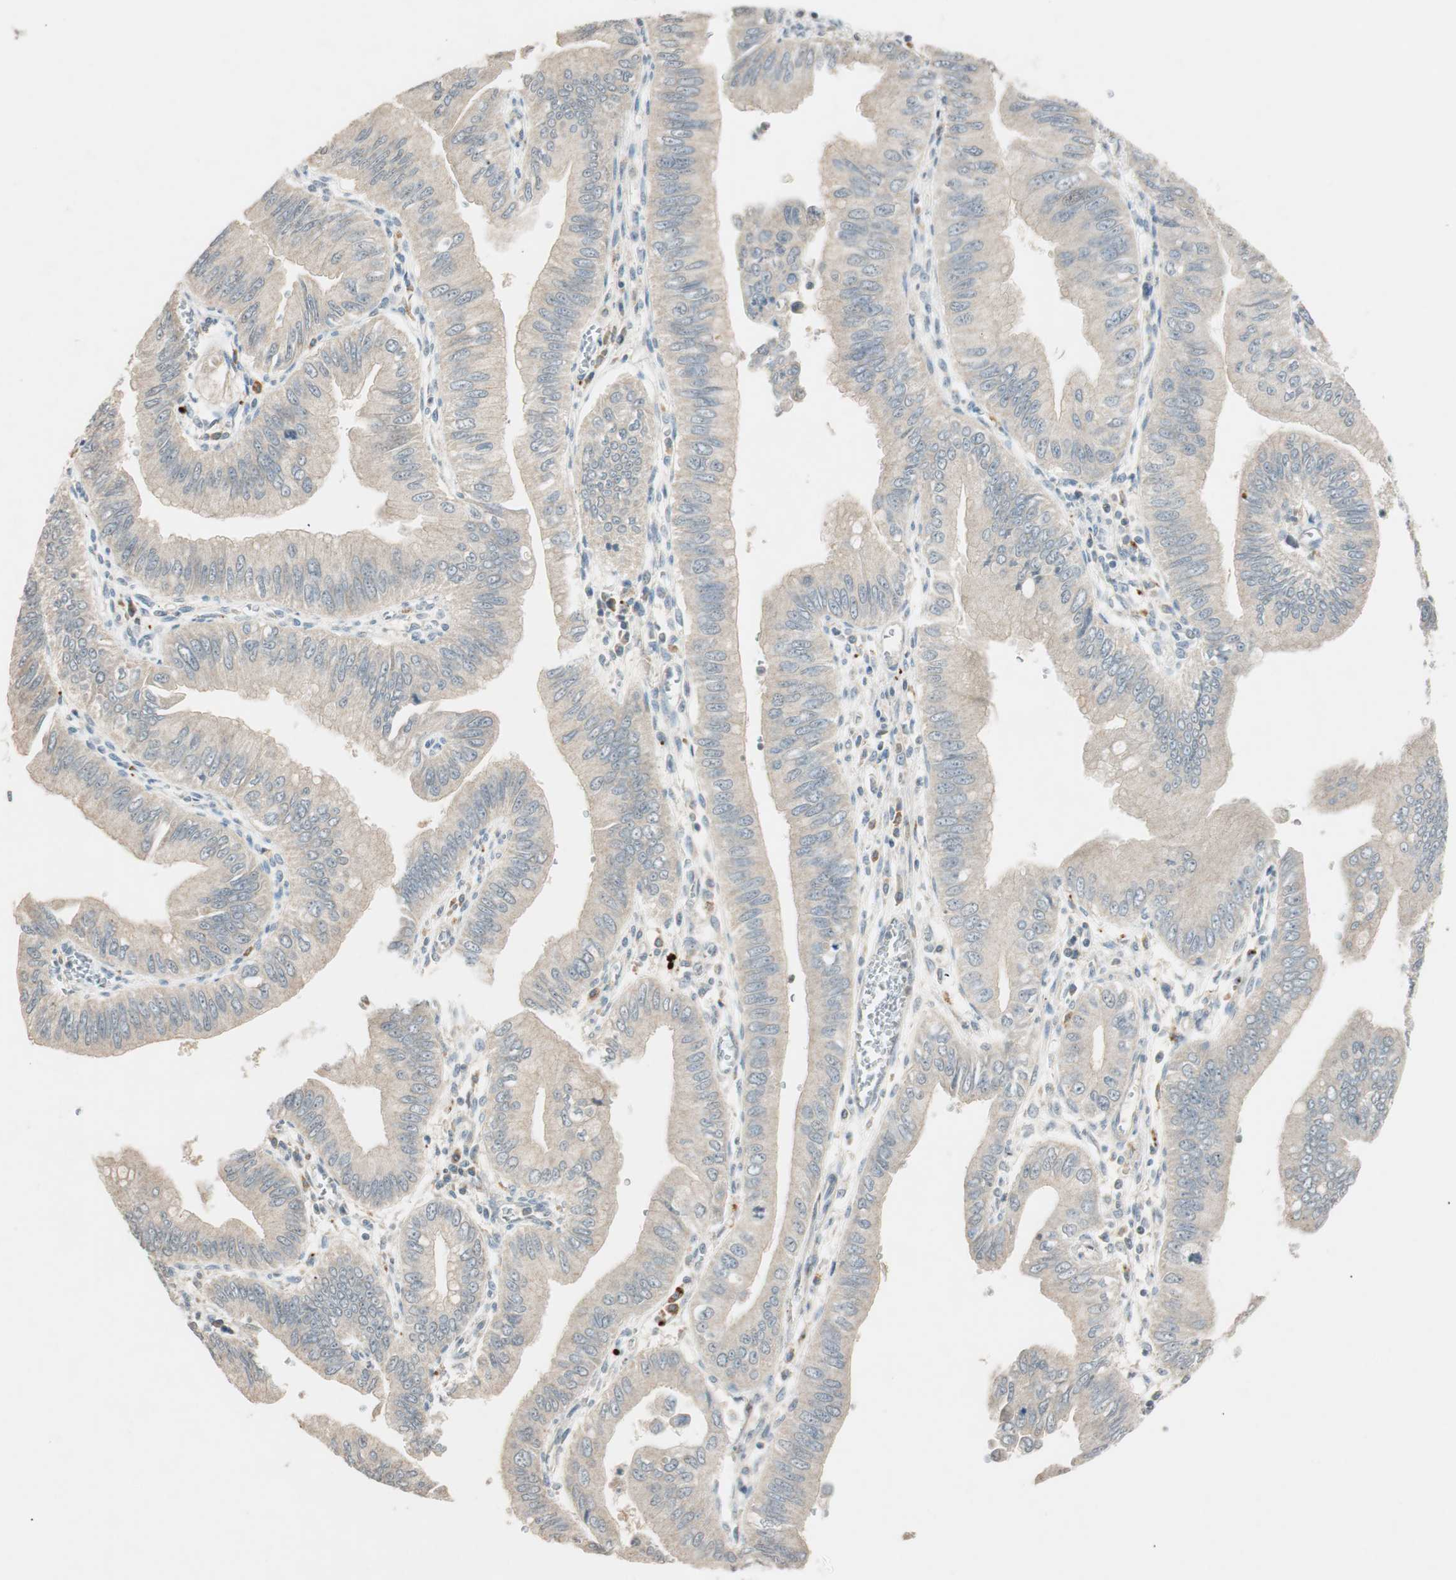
{"staining": {"intensity": "weak", "quantity": ">75%", "location": "cytoplasmic/membranous"}, "tissue": "pancreatic cancer", "cell_type": "Tumor cells", "image_type": "cancer", "snomed": [{"axis": "morphology", "description": "Normal tissue, NOS"}, {"axis": "topography", "description": "Lymph node"}], "caption": "Pancreatic cancer tissue reveals weak cytoplasmic/membranous staining in about >75% of tumor cells The protein of interest is shown in brown color, while the nuclei are stained blue.", "gene": "GLB1", "patient": {"sex": "male", "age": 50}}